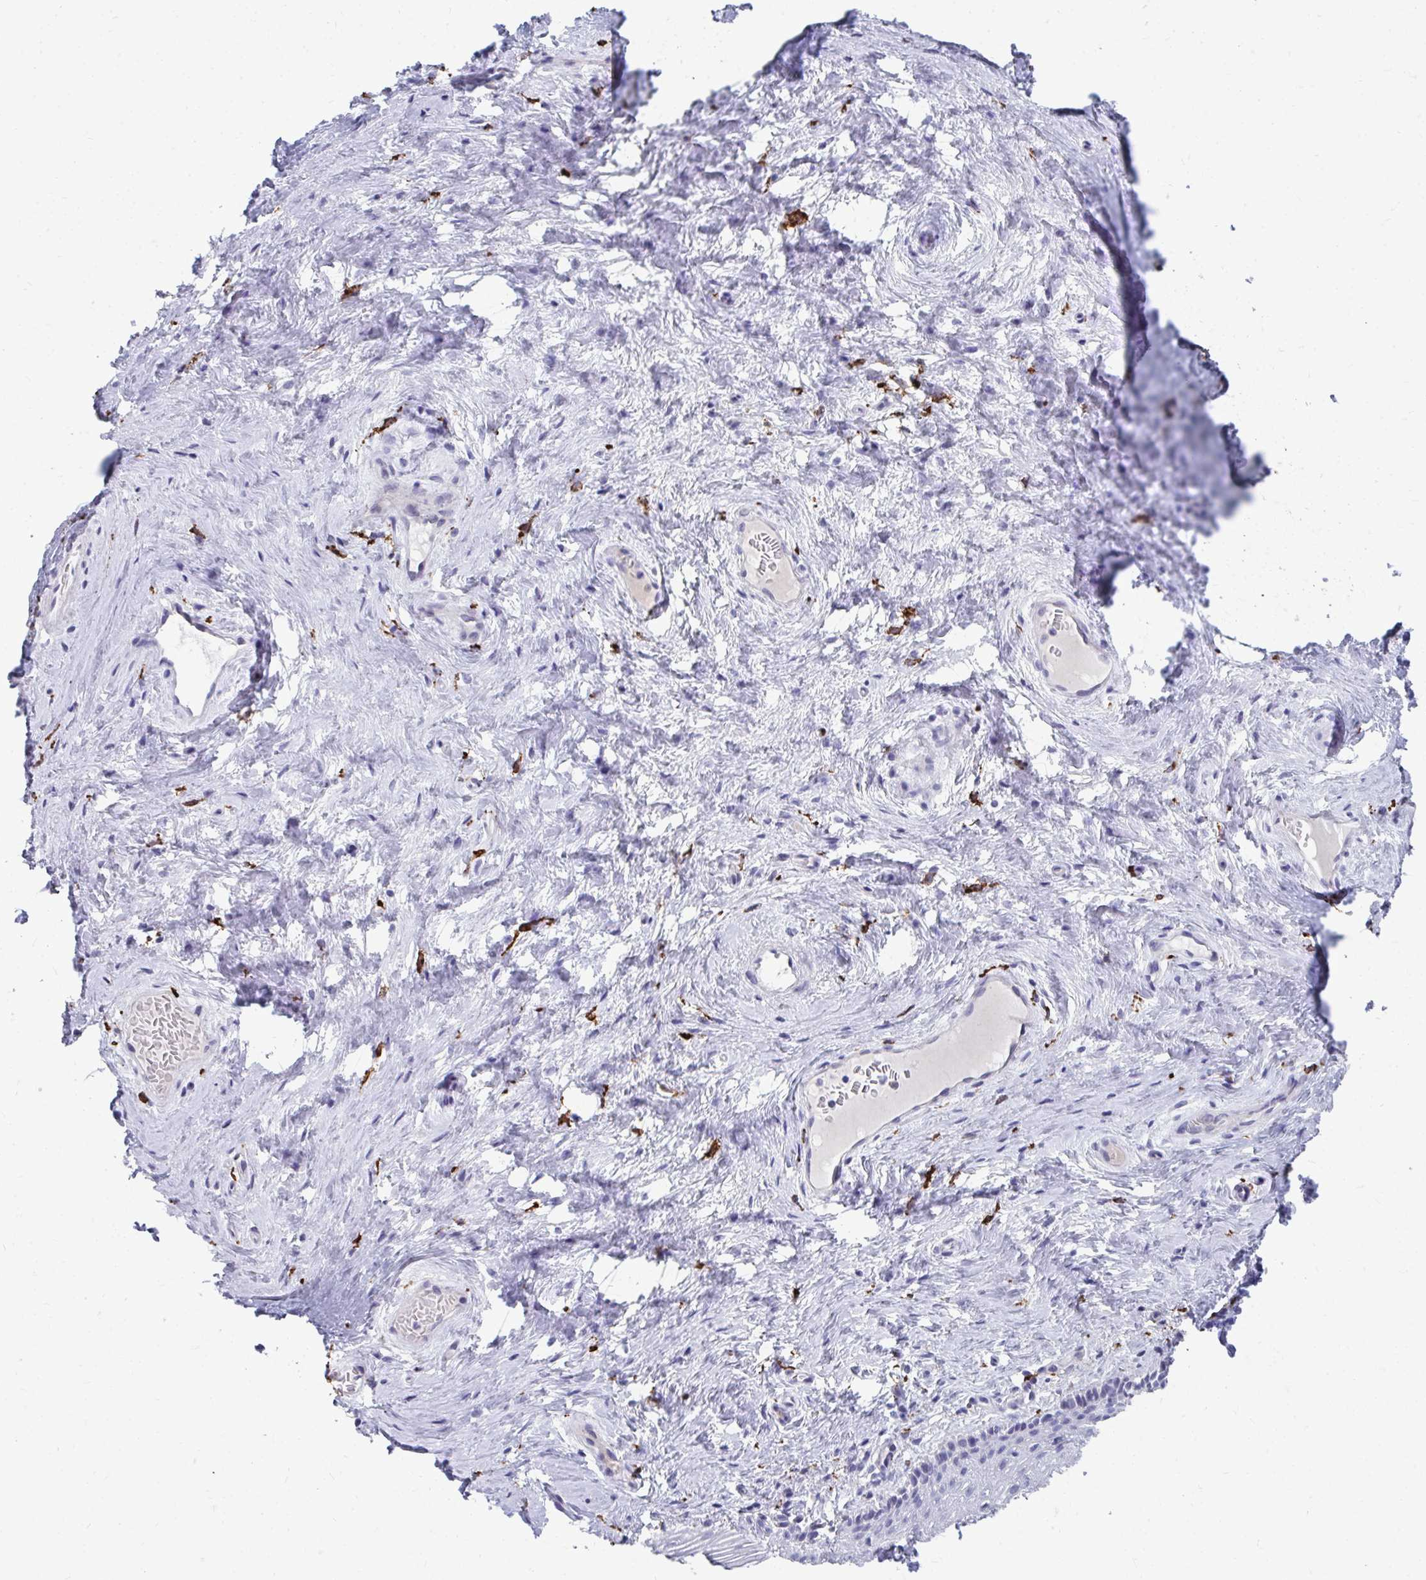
{"staining": {"intensity": "negative", "quantity": "none", "location": "none"}, "tissue": "vagina", "cell_type": "Squamous epithelial cells", "image_type": "normal", "snomed": [{"axis": "morphology", "description": "Normal tissue, NOS"}, {"axis": "topography", "description": "Vagina"}], "caption": "Human vagina stained for a protein using immunohistochemistry (IHC) exhibits no staining in squamous epithelial cells.", "gene": "CD163", "patient": {"sex": "female", "age": 45}}